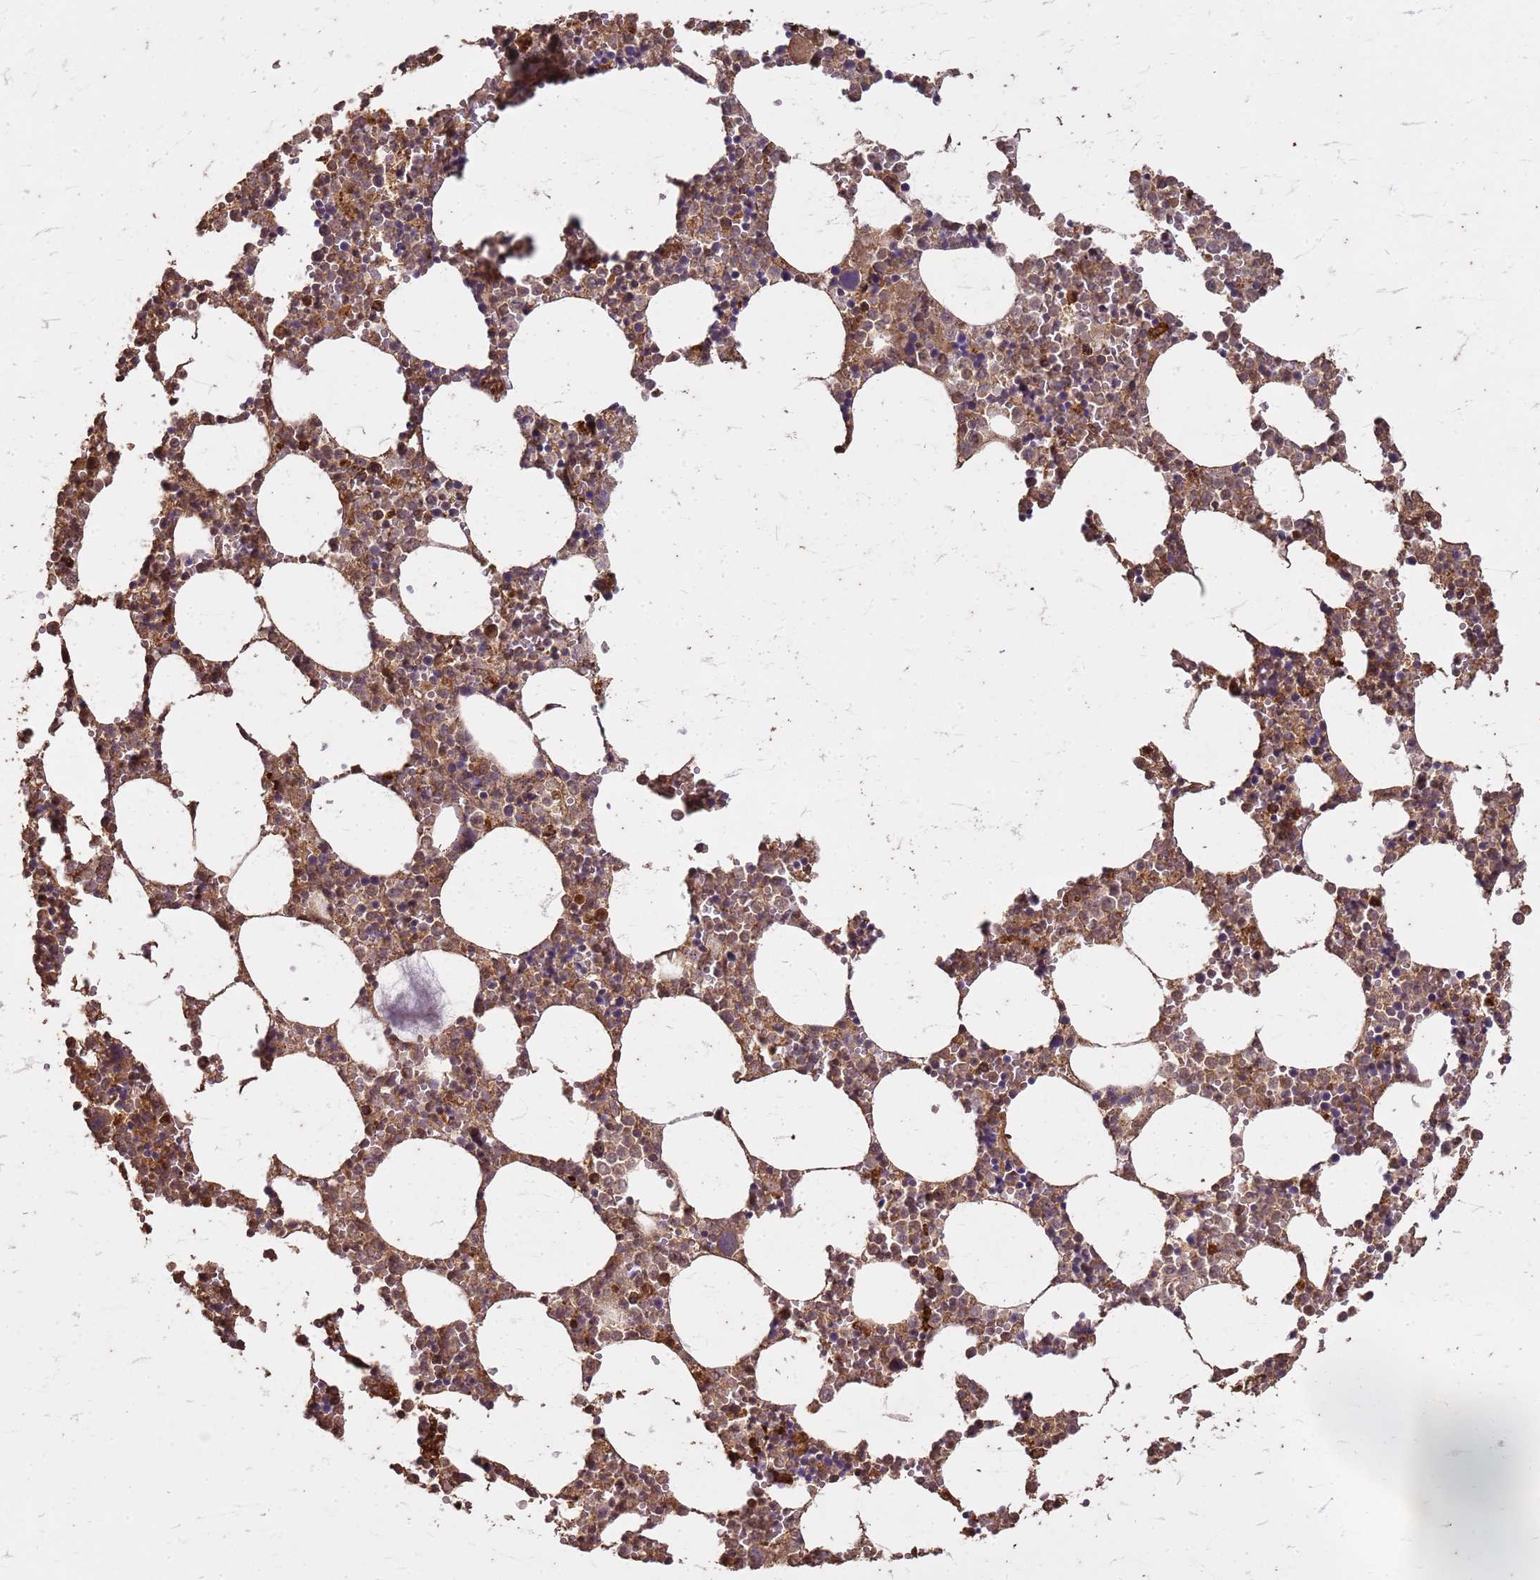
{"staining": {"intensity": "moderate", "quantity": "25%-75%", "location": "cytoplasmic/membranous"}, "tissue": "bone marrow", "cell_type": "Hematopoietic cells", "image_type": "normal", "snomed": [{"axis": "morphology", "description": "Normal tissue, NOS"}, {"axis": "topography", "description": "Bone marrow"}], "caption": "Human bone marrow stained for a protein (brown) displays moderate cytoplasmic/membranous positive staining in approximately 25%-75% of hematopoietic cells.", "gene": "KIF26A", "patient": {"sex": "female", "age": 64}}